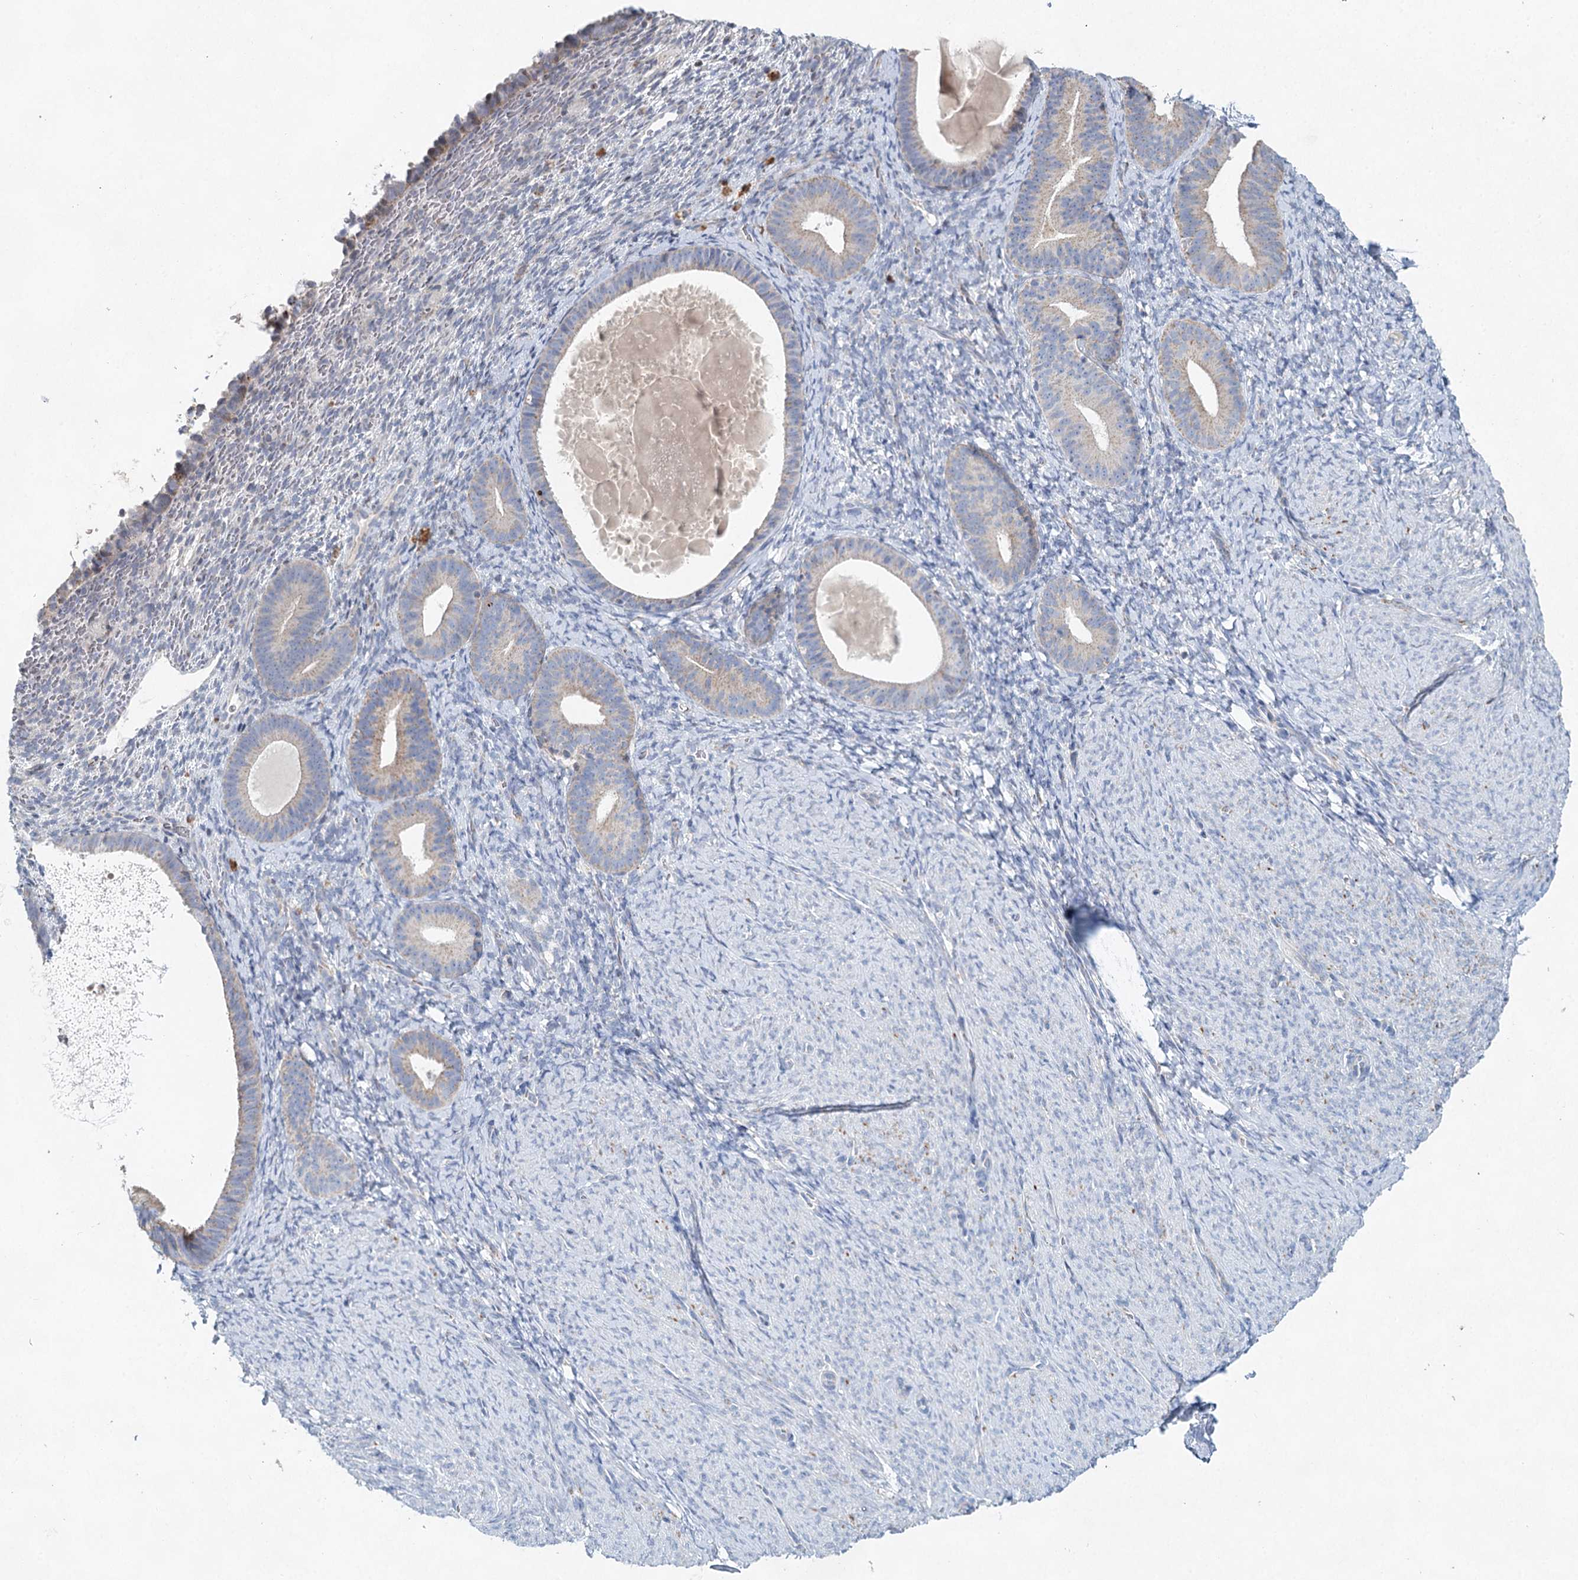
{"staining": {"intensity": "negative", "quantity": "none", "location": "none"}, "tissue": "endometrium", "cell_type": "Cells in endometrial stroma", "image_type": "normal", "snomed": [{"axis": "morphology", "description": "Normal tissue, NOS"}, {"axis": "topography", "description": "Endometrium"}], "caption": "Immunohistochemistry image of normal endometrium stained for a protein (brown), which exhibits no positivity in cells in endometrial stroma.", "gene": "XPO6", "patient": {"sex": "female", "age": 65}}